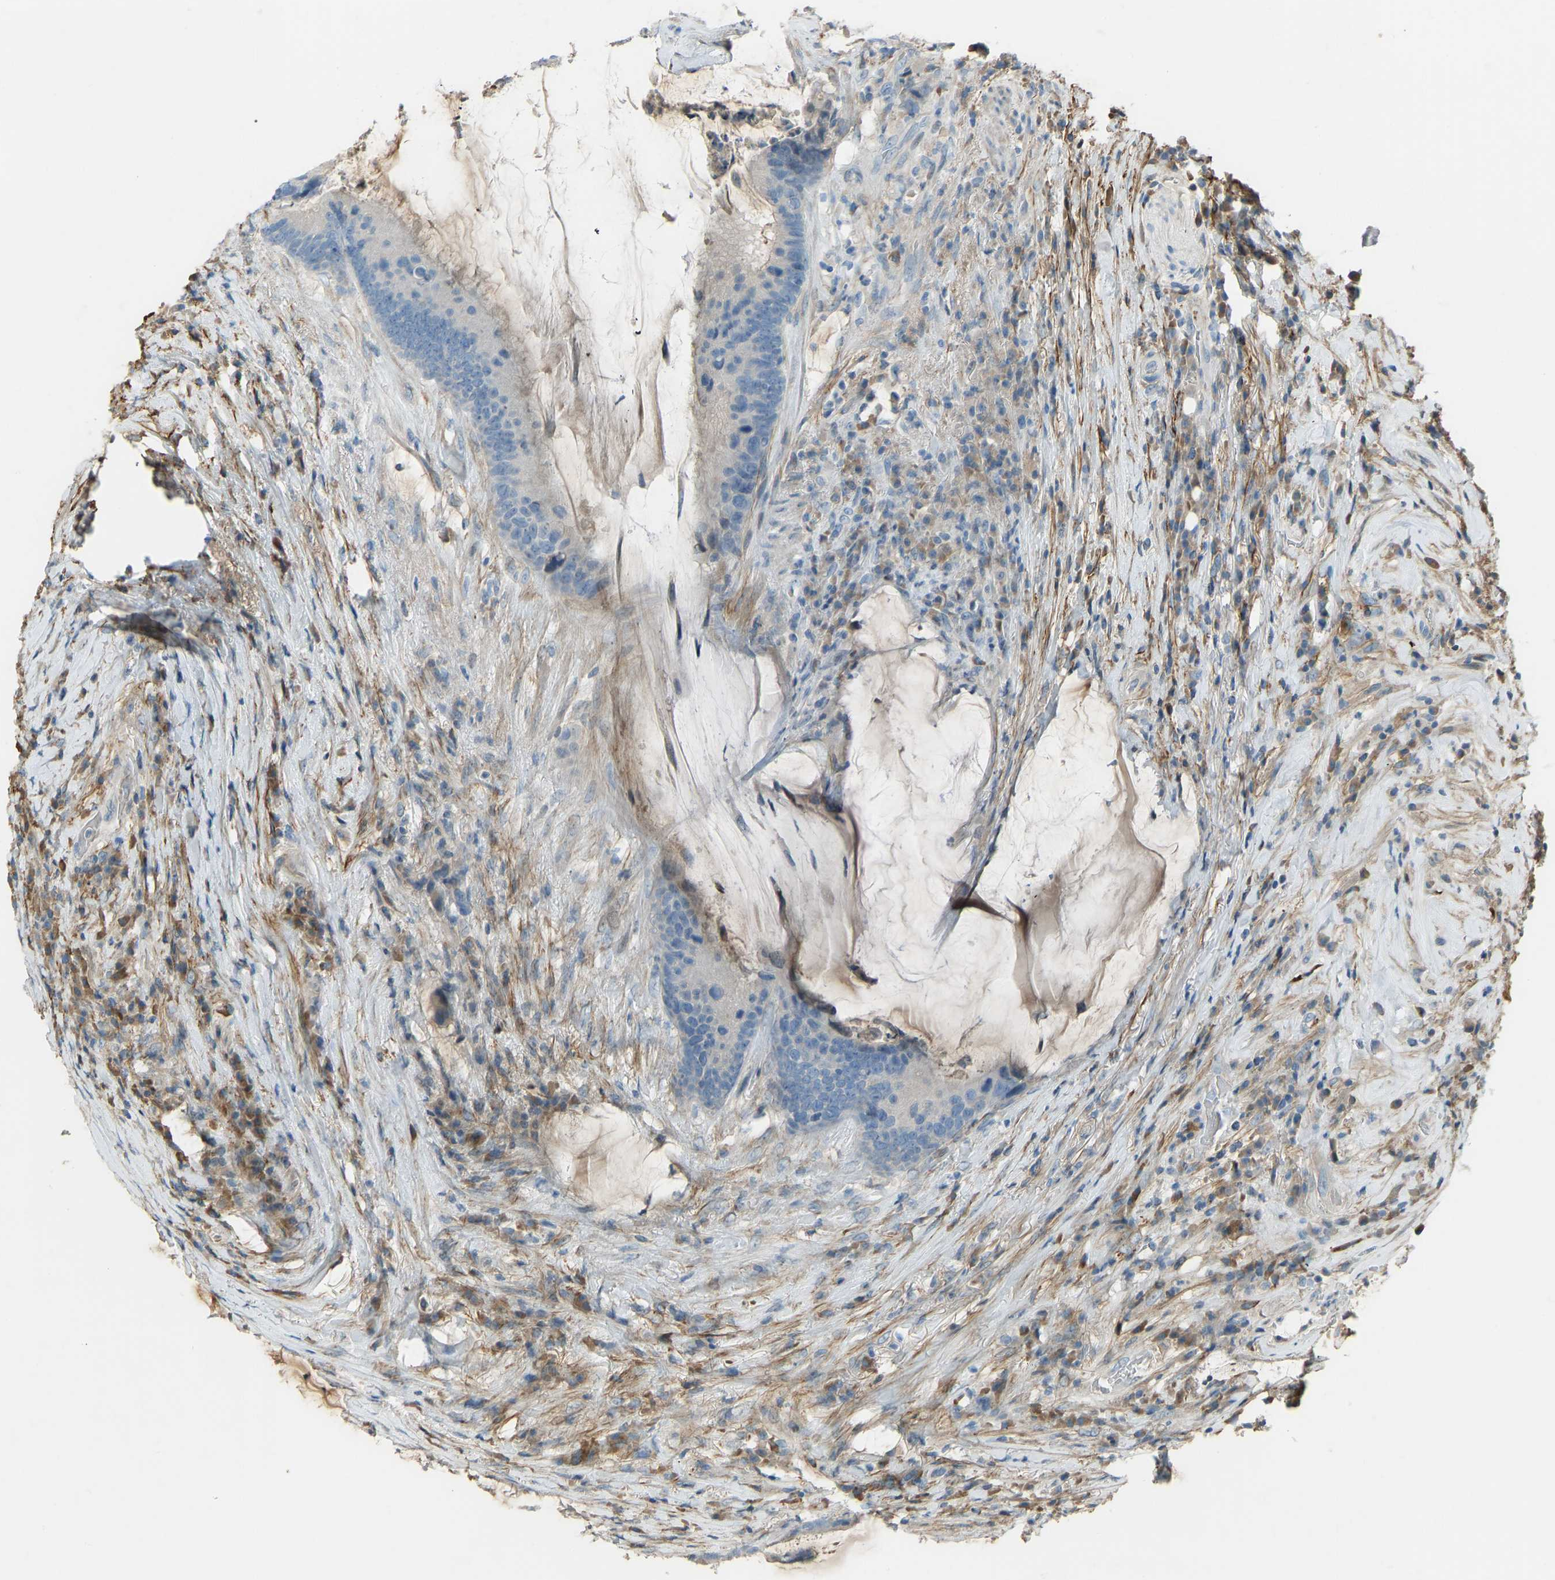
{"staining": {"intensity": "negative", "quantity": "none", "location": "none"}, "tissue": "colorectal cancer", "cell_type": "Tumor cells", "image_type": "cancer", "snomed": [{"axis": "morphology", "description": "Adenocarcinoma, NOS"}, {"axis": "topography", "description": "Rectum"}], "caption": "A photomicrograph of human colorectal adenocarcinoma is negative for staining in tumor cells. Brightfield microscopy of IHC stained with DAB (brown) and hematoxylin (blue), captured at high magnification.", "gene": "FBLN2", "patient": {"sex": "female", "age": 89}}